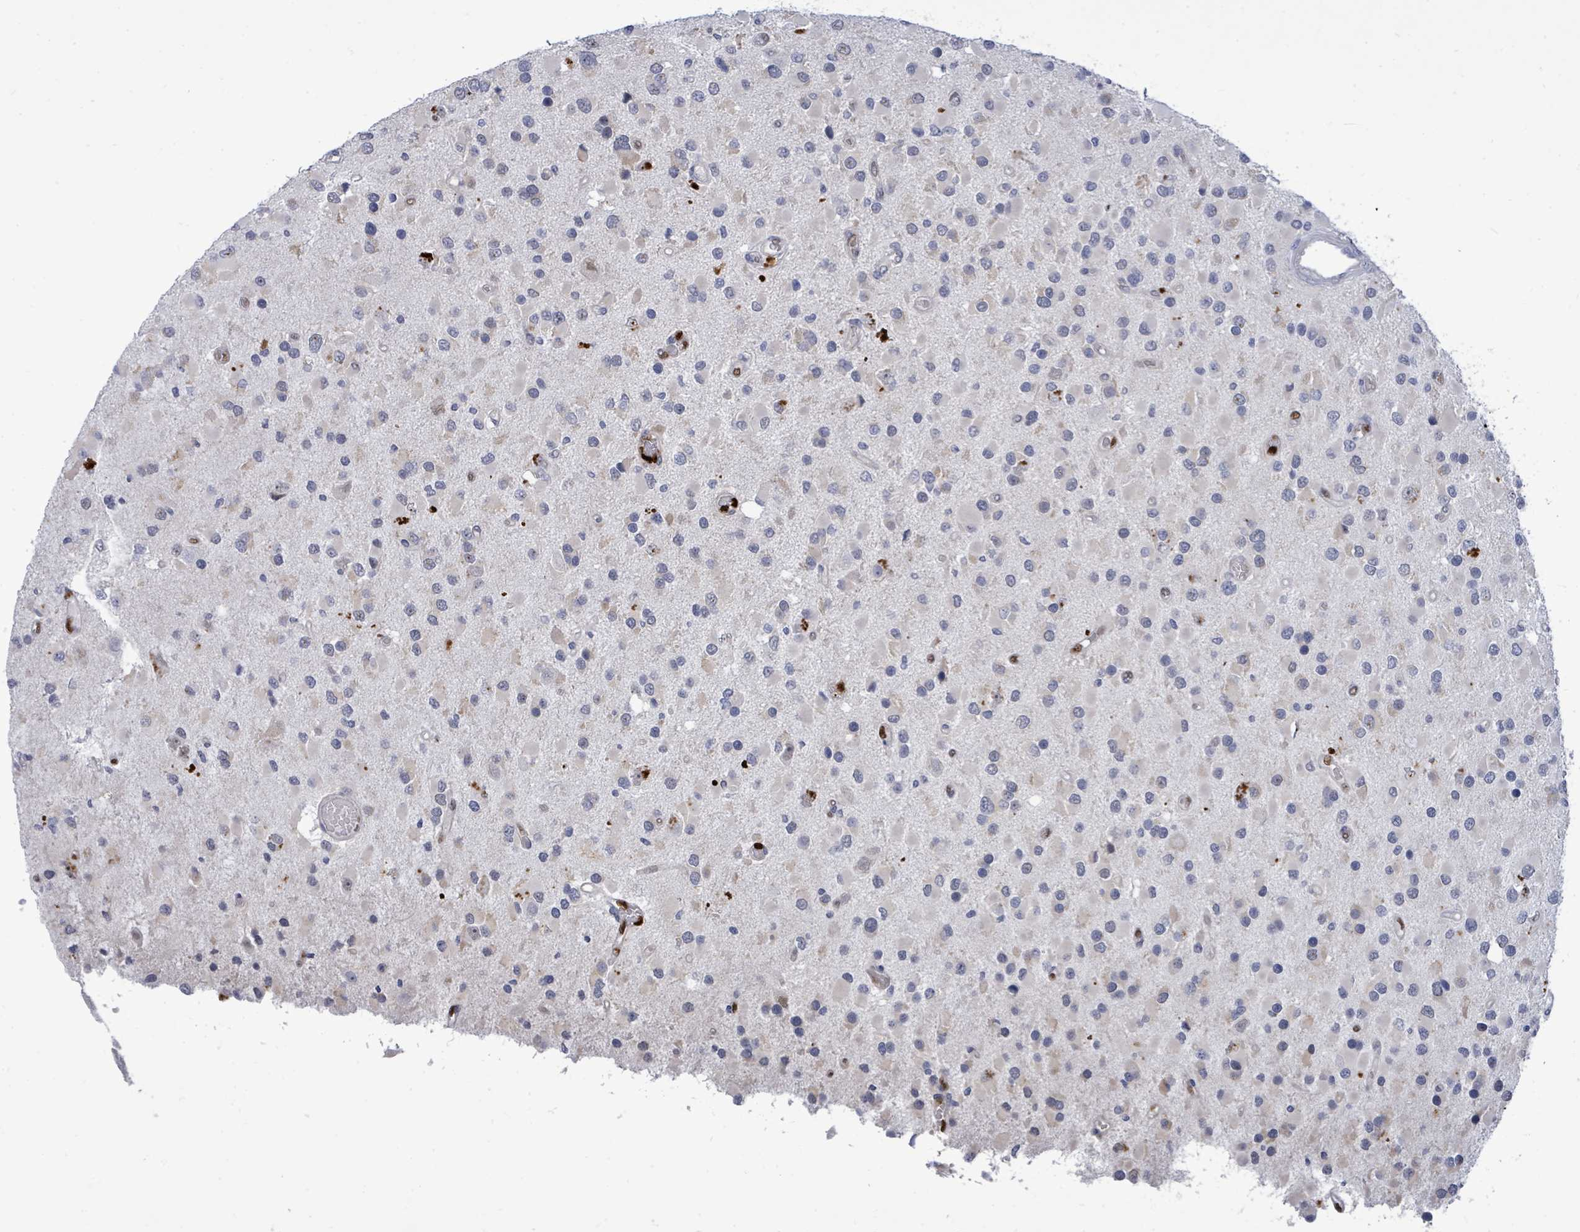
{"staining": {"intensity": "negative", "quantity": "none", "location": "none"}, "tissue": "glioma", "cell_type": "Tumor cells", "image_type": "cancer", "snomed": [{"axis": "morphology", "description": "Glioma, malignant, High grade"}, {"axis": "topography", "description": "Brain"}], "caption": "Immunohistochemistry of human high-grade glioma (malignant) displays no staining in tumor cells.", "gene": "CT45A5", "patient": {"sex": "male", "age": 53}}